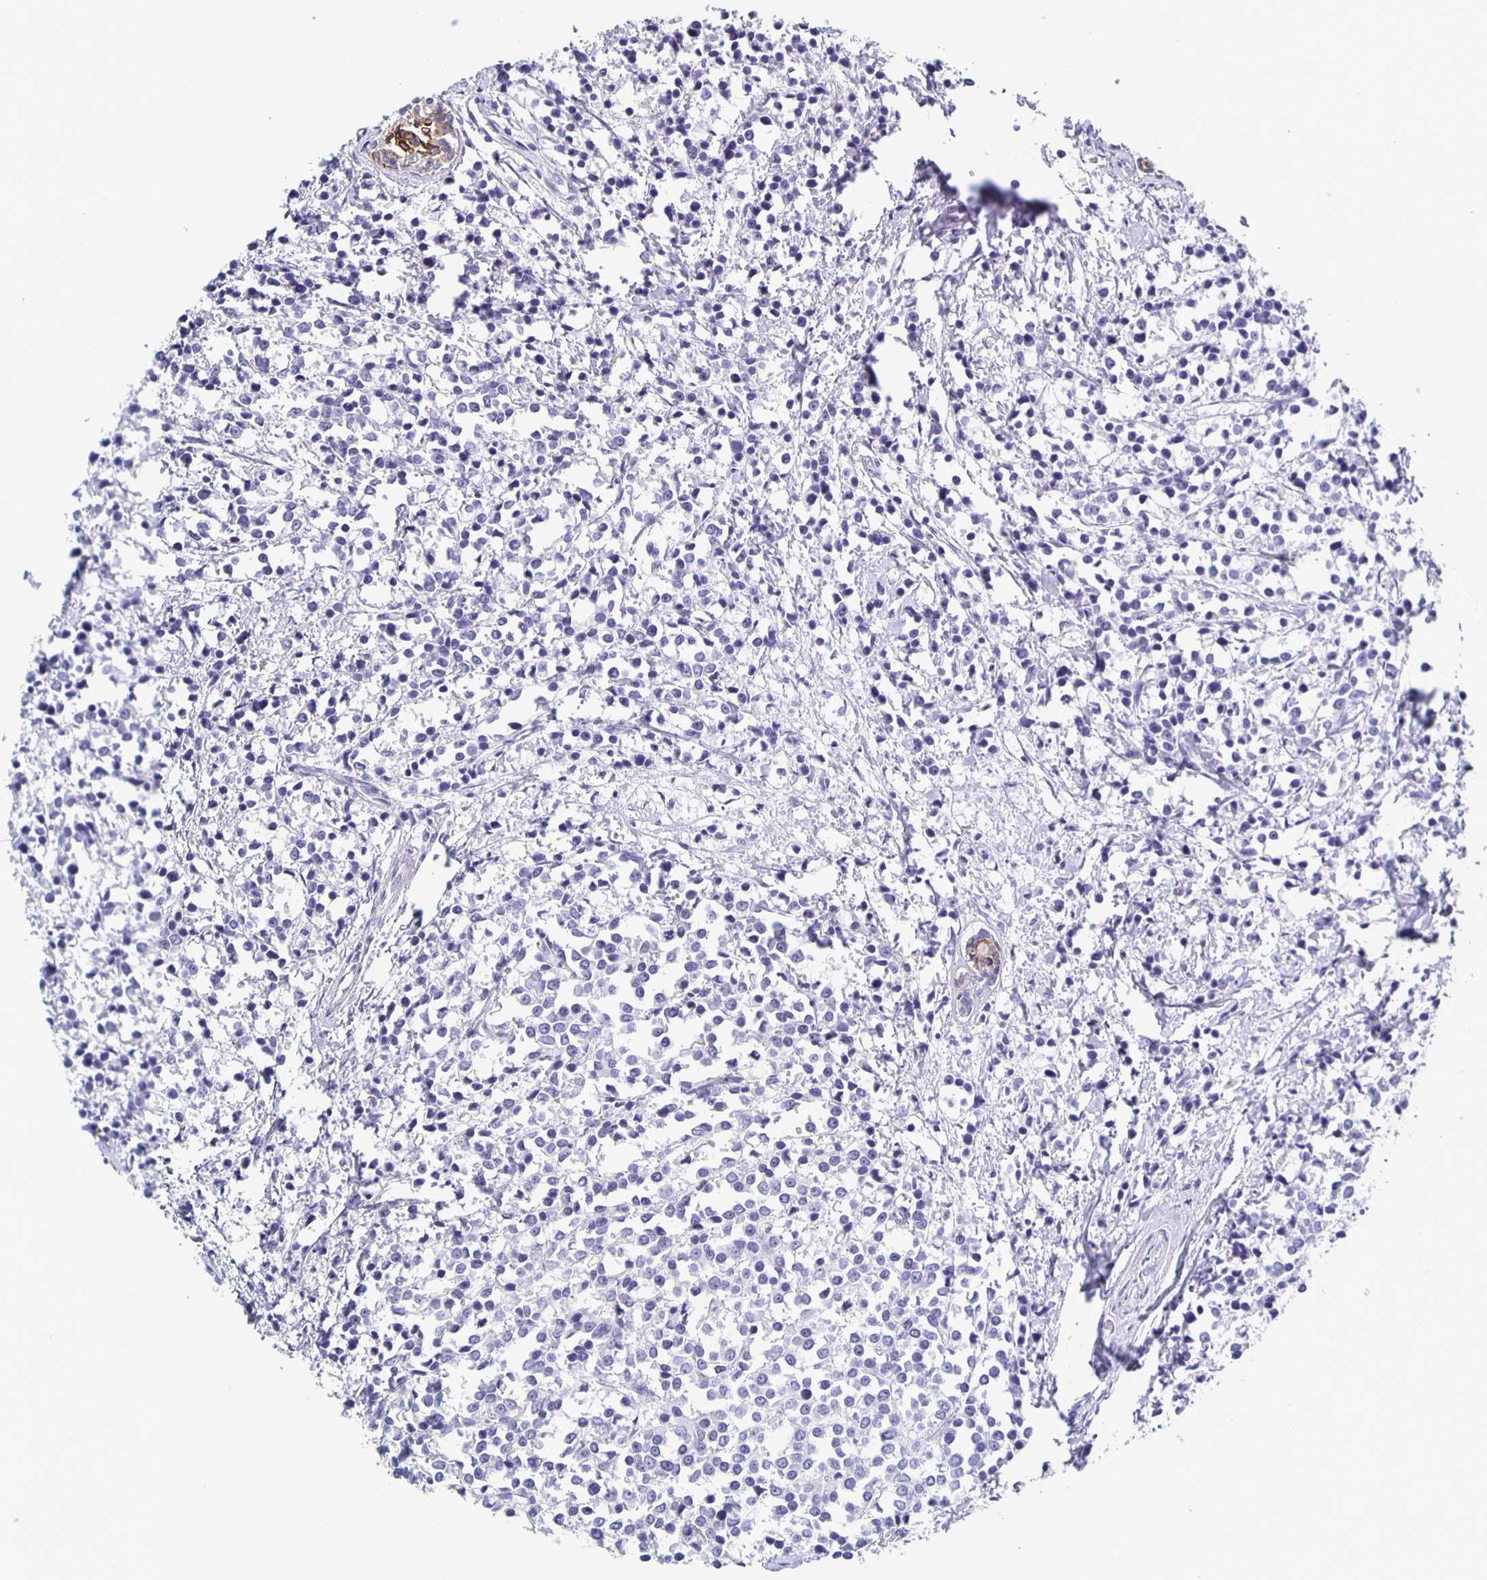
{"staining": {"intensity": "negative", "quantity": "none", "location": "none"}, "tissue": "breast cancer", "cell_type": "Tumor cells", "image_type": "cancer", "snomed": [{"axis": "morphology", "description": "Duct carcinoma"}, {"axis": "topography", "description": "Breast"}], "caption": "Immunohistochemical staining of invasive ductal carcinoma (breast) exhibits no significant staining in tumor cells.", "gene": "CCDC17", "patient": {"sex": "female", "age": 80}}